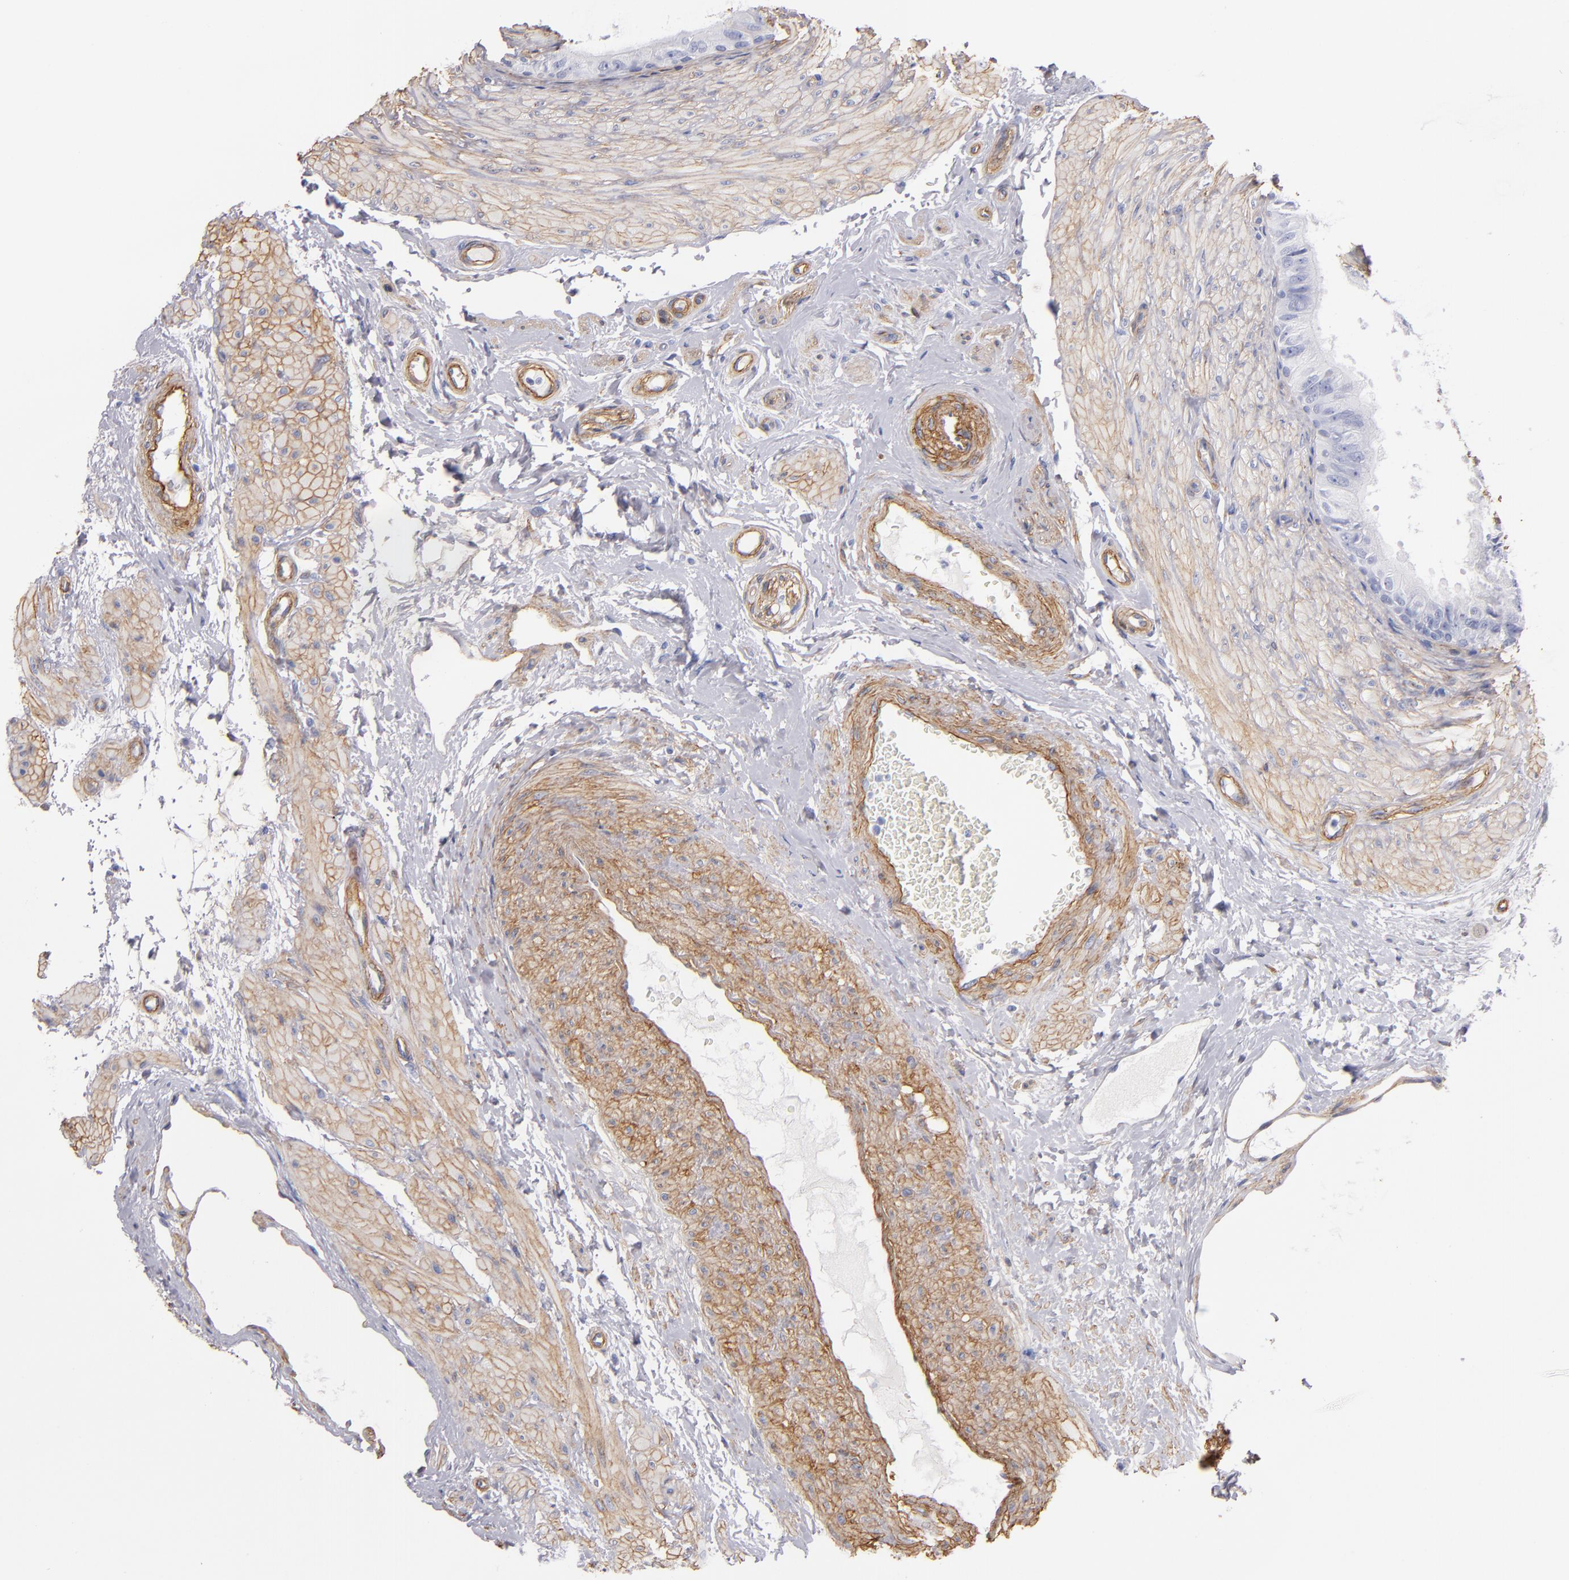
{"staining": {"intensity": "negative", "quantity": "none", "location": "none"}, "tissue": "epididymis", "cell_type": "Glandular cells", "image_type": "normal", "snomed": [{"axis": "morphology", "description": "Normal tissue, NOS"}, {"axis": "topography", "description": "Epididymis"}], "caption": "High power microscopy micrograph of an immunohistochemistry (IHC) micrograph of unremarkable epididymis, revealing no significant positivity in glandular cells.", "gene": "LAMC1", "patient": {"sex": "male", "age": 68}}